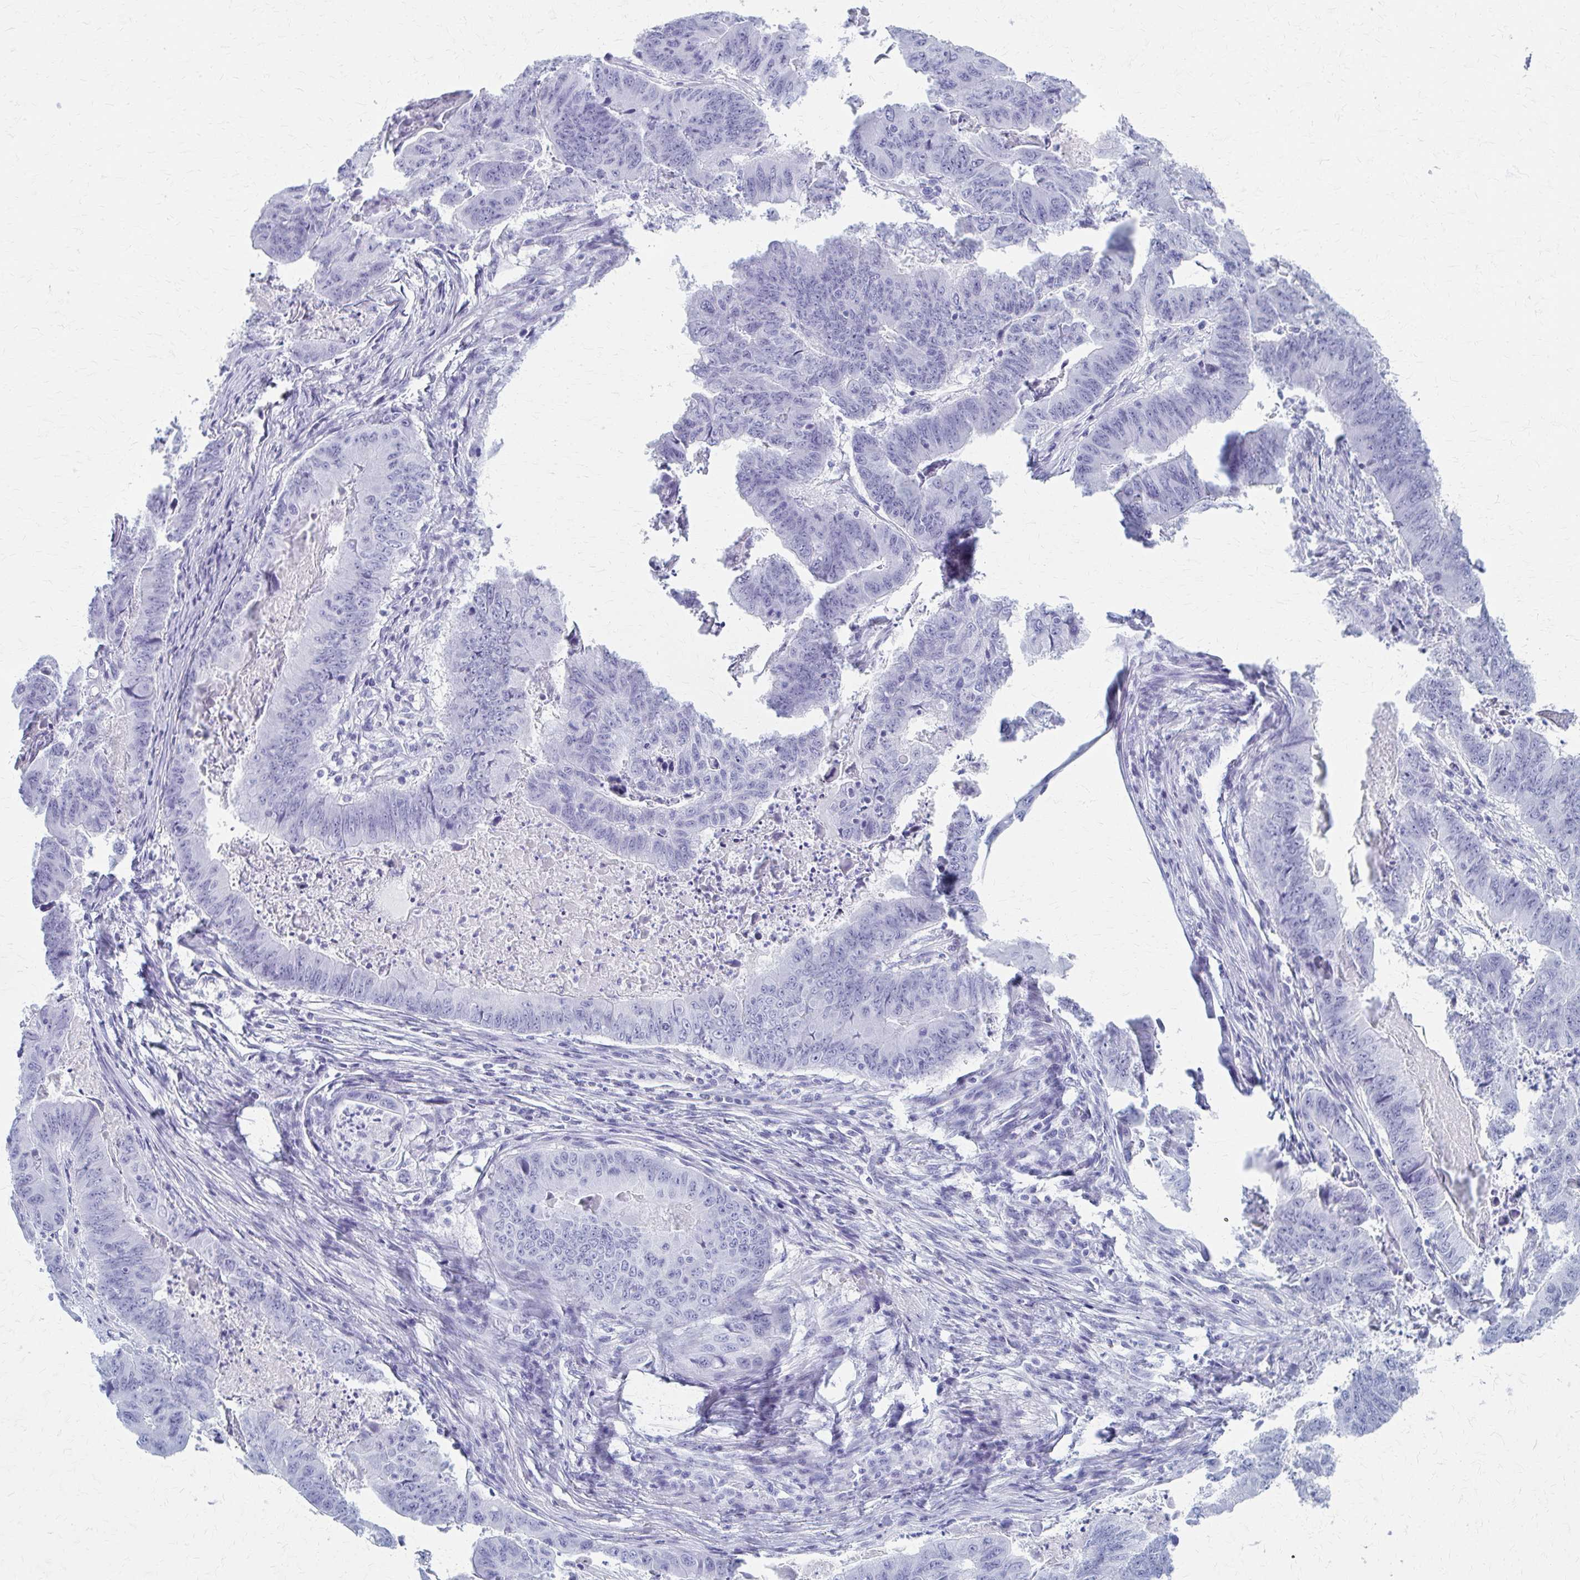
{"staining": {"intensity": "negative", "quantity": "none", "location": "none"}, "tissue": "stomach cancer", "cell_type": "Tumor cells", "image_type": "cancer", "snomed": [{"axis": "morphology", "description": "Adenocarcinoma, NOS"}, {"axis": "topography", "description": "Stomach, lower"}], "caption": "Tumor cells are negative for brown protein staining in stomach cancer (adenocarcinoma).", "gene": "CELF5", "patient": {"sex": "male", "age": 77}}